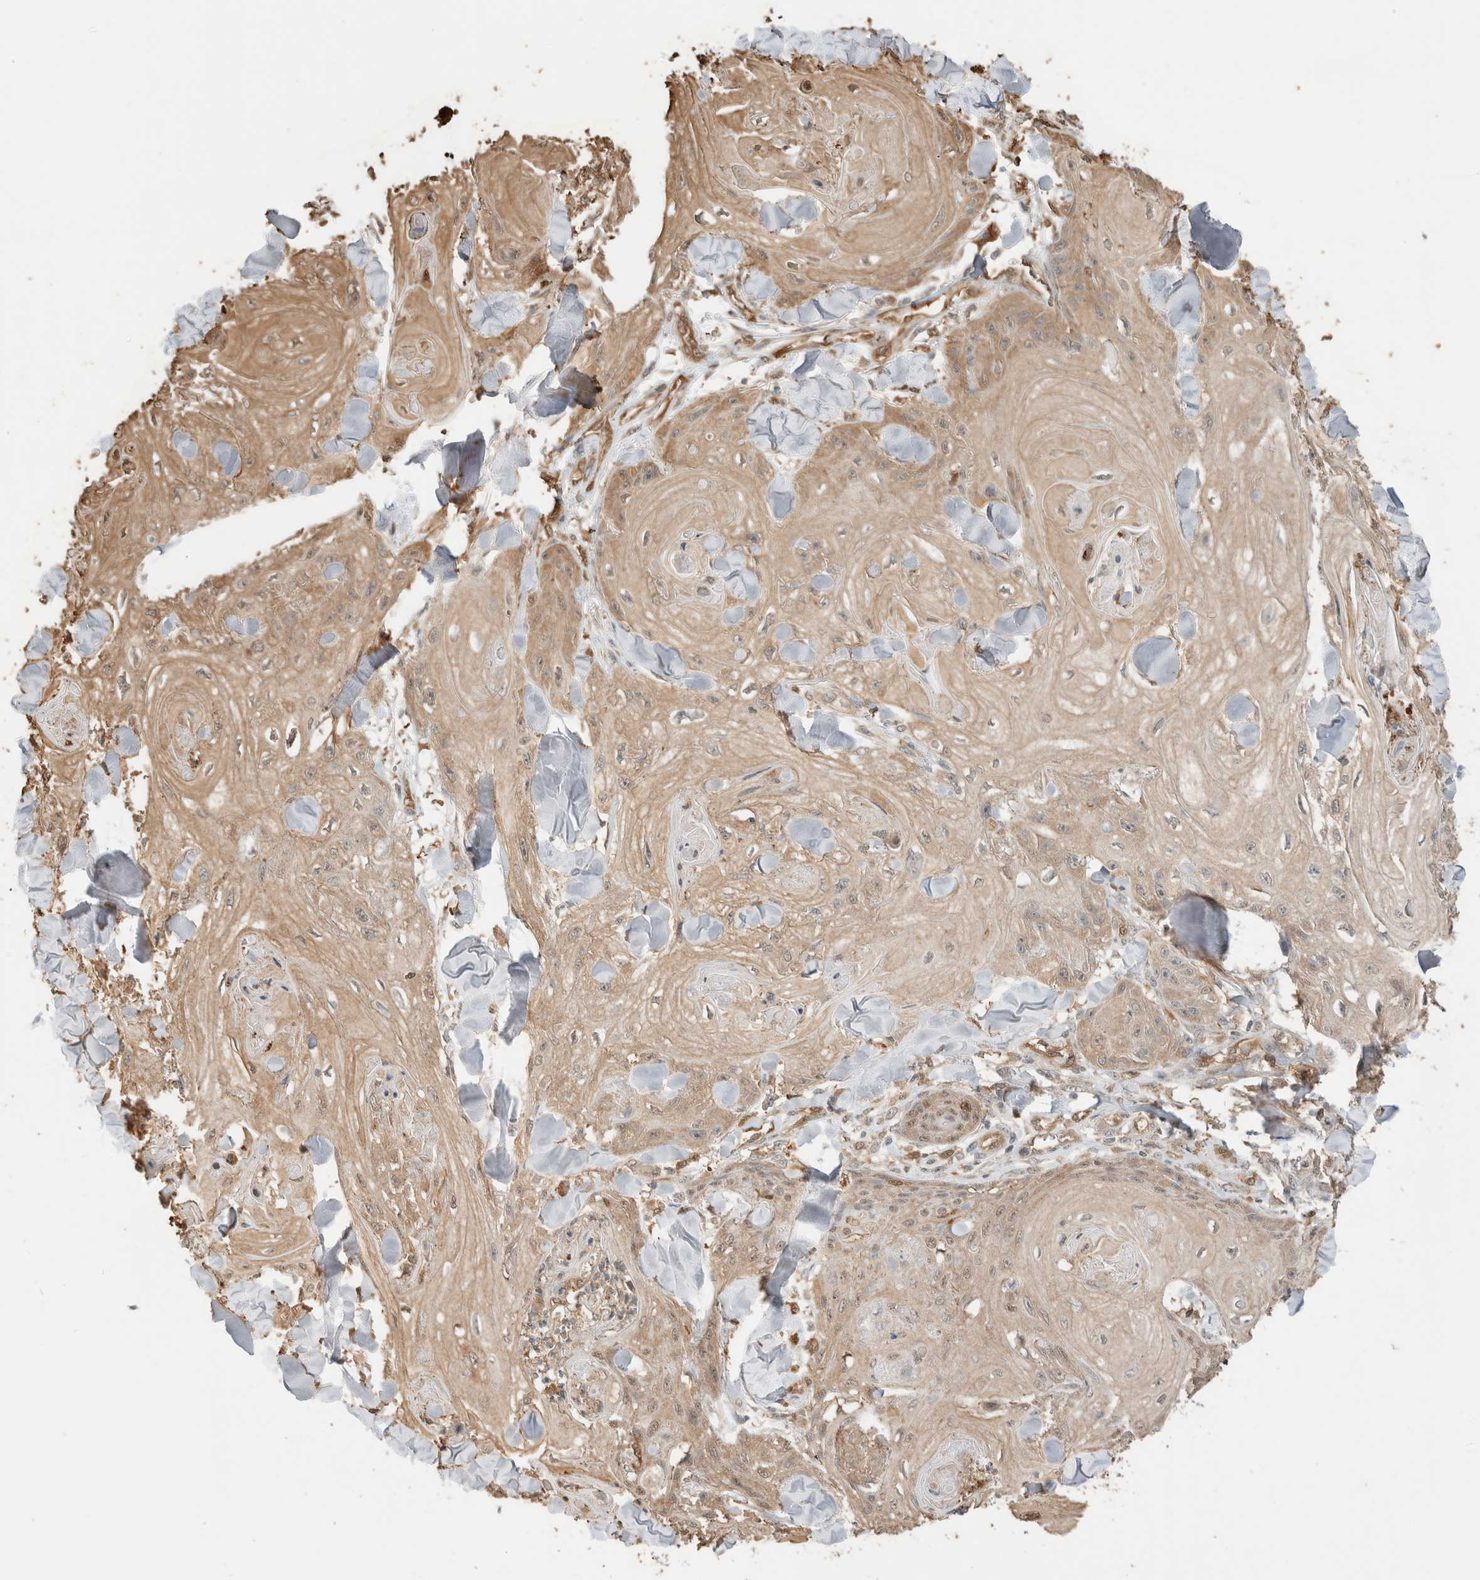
{"staining": {"intensity": "moderate", "quantity": ">75%", "location": "cytoplasmic/membranous,nuclear"}, "tissue": "skin cancer", "cell_type": "Tumor cells", "image_type": "cancer", "snomed": [{"axis": "morphology", "description": "Squamous cell carcinoma, NOS"}, {"axis": "topography", "description": "Skin"}], "caption": "IHC of human skin squamous cell carcinoma shows medium levels of moderate cytoplasmic/membranous and nuclear staining in approximately >75% of tumor cells.", "gene": "YWHAH", "patient": {"sex": "male", "age": 74}}